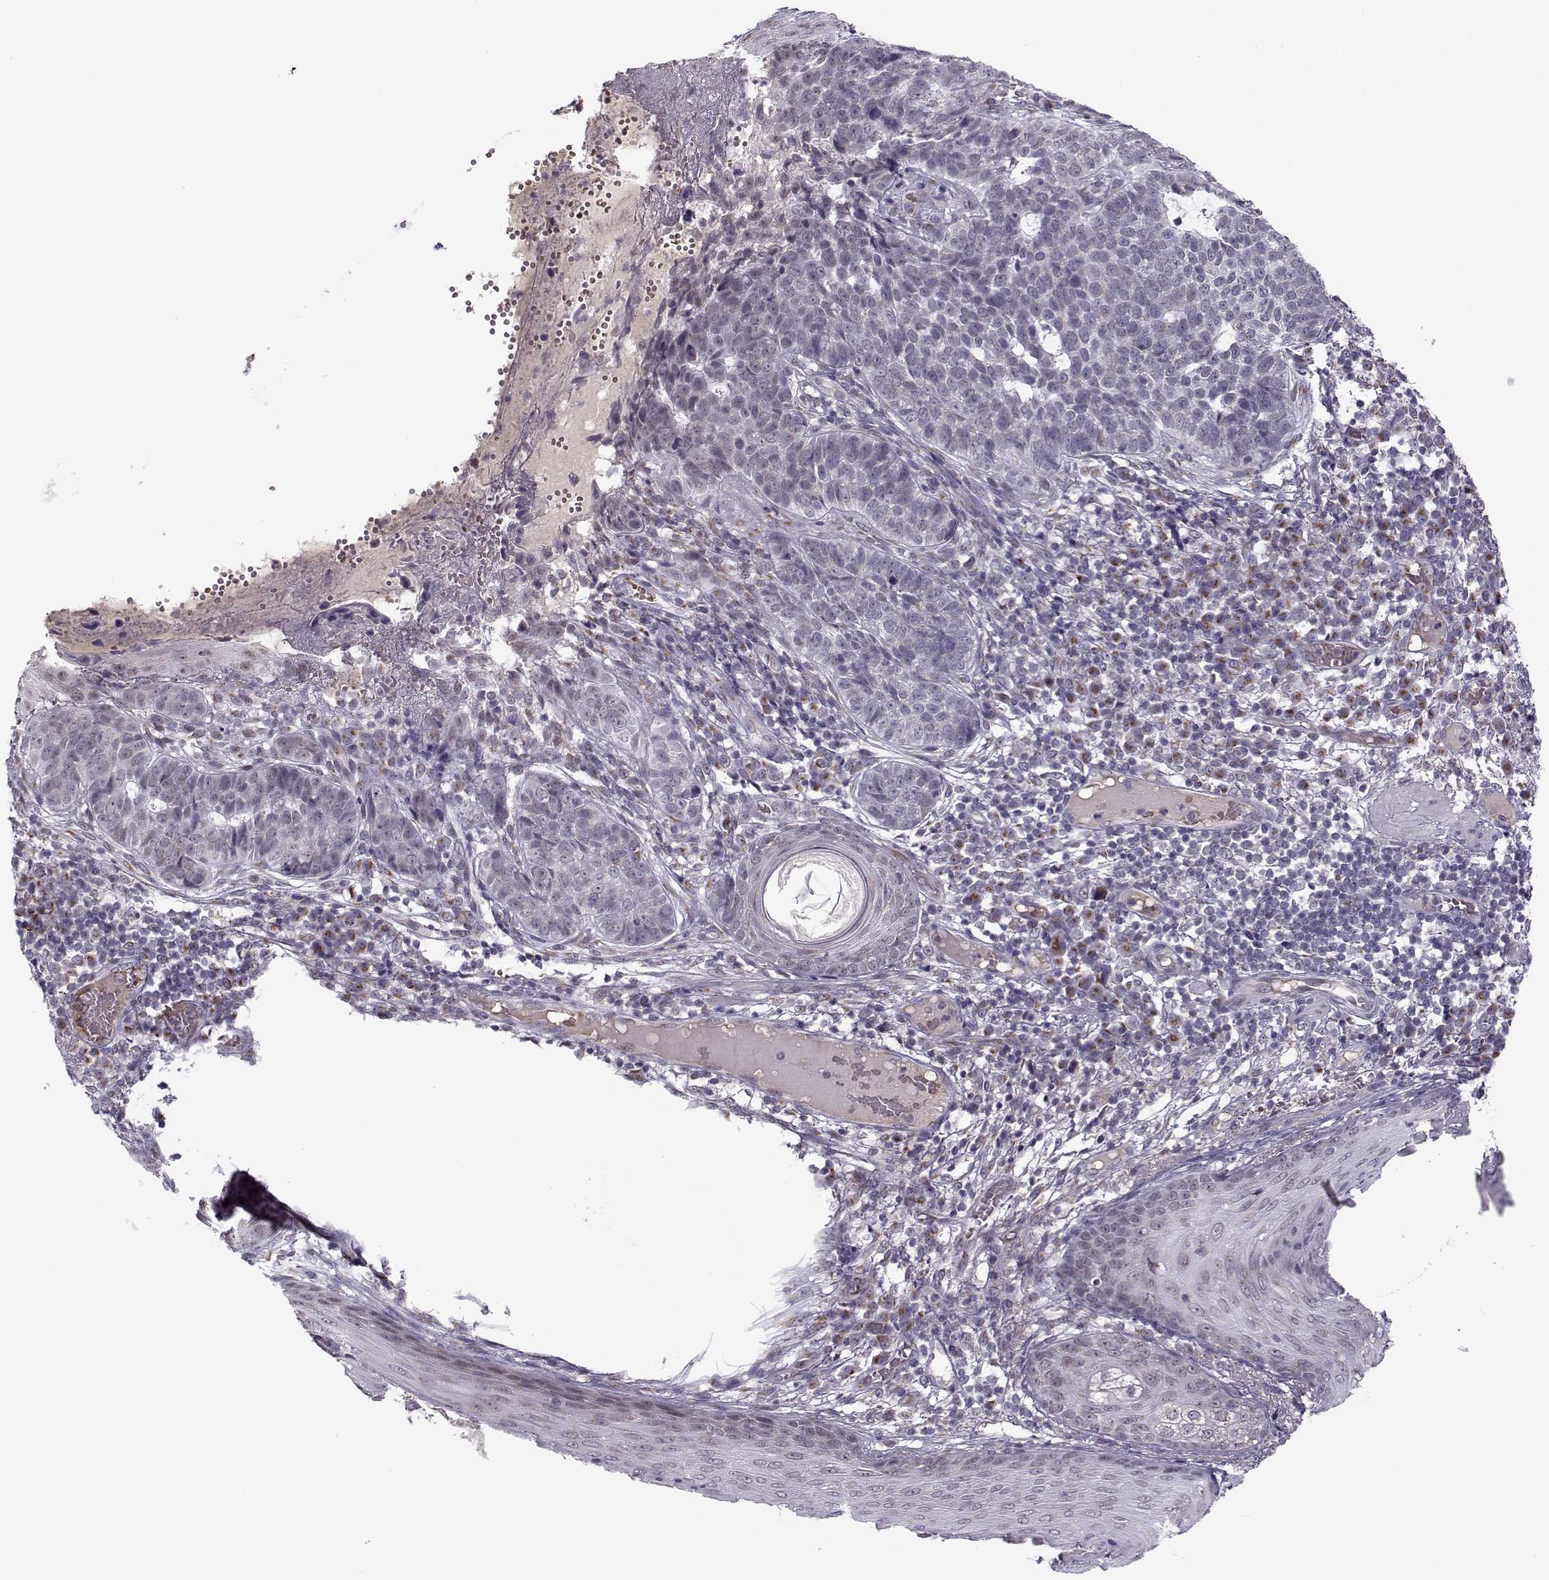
{"staining": {"intensity": "weak", "quantity": "<25%", "location": "cytoplasmic/membranous"}, "tissue": "skin cancer", "cell_type": "Tumor cells", "image_type": "cancer", "snomed": [{"axis": "morphology", "description": "Basal cell carcinoma"}, {"axis": "topography", "description": "Skin"}], "caption": "High magnification brightfield microscopy of skin cancer (basal cell carcinoma) stained with DAB (brown) and counterstained with hematoxylin (blue): tumor cells show no significant positivity. The staining was performed using DAB (3,3'-diaminobenzidine) to visualize the protein expression in brown, while the nuclei were stained in blue with hematoxylin (Magnification: 20x).", "gene": "SLC4A5", "patient": {"sex": "female", "age": 69}}